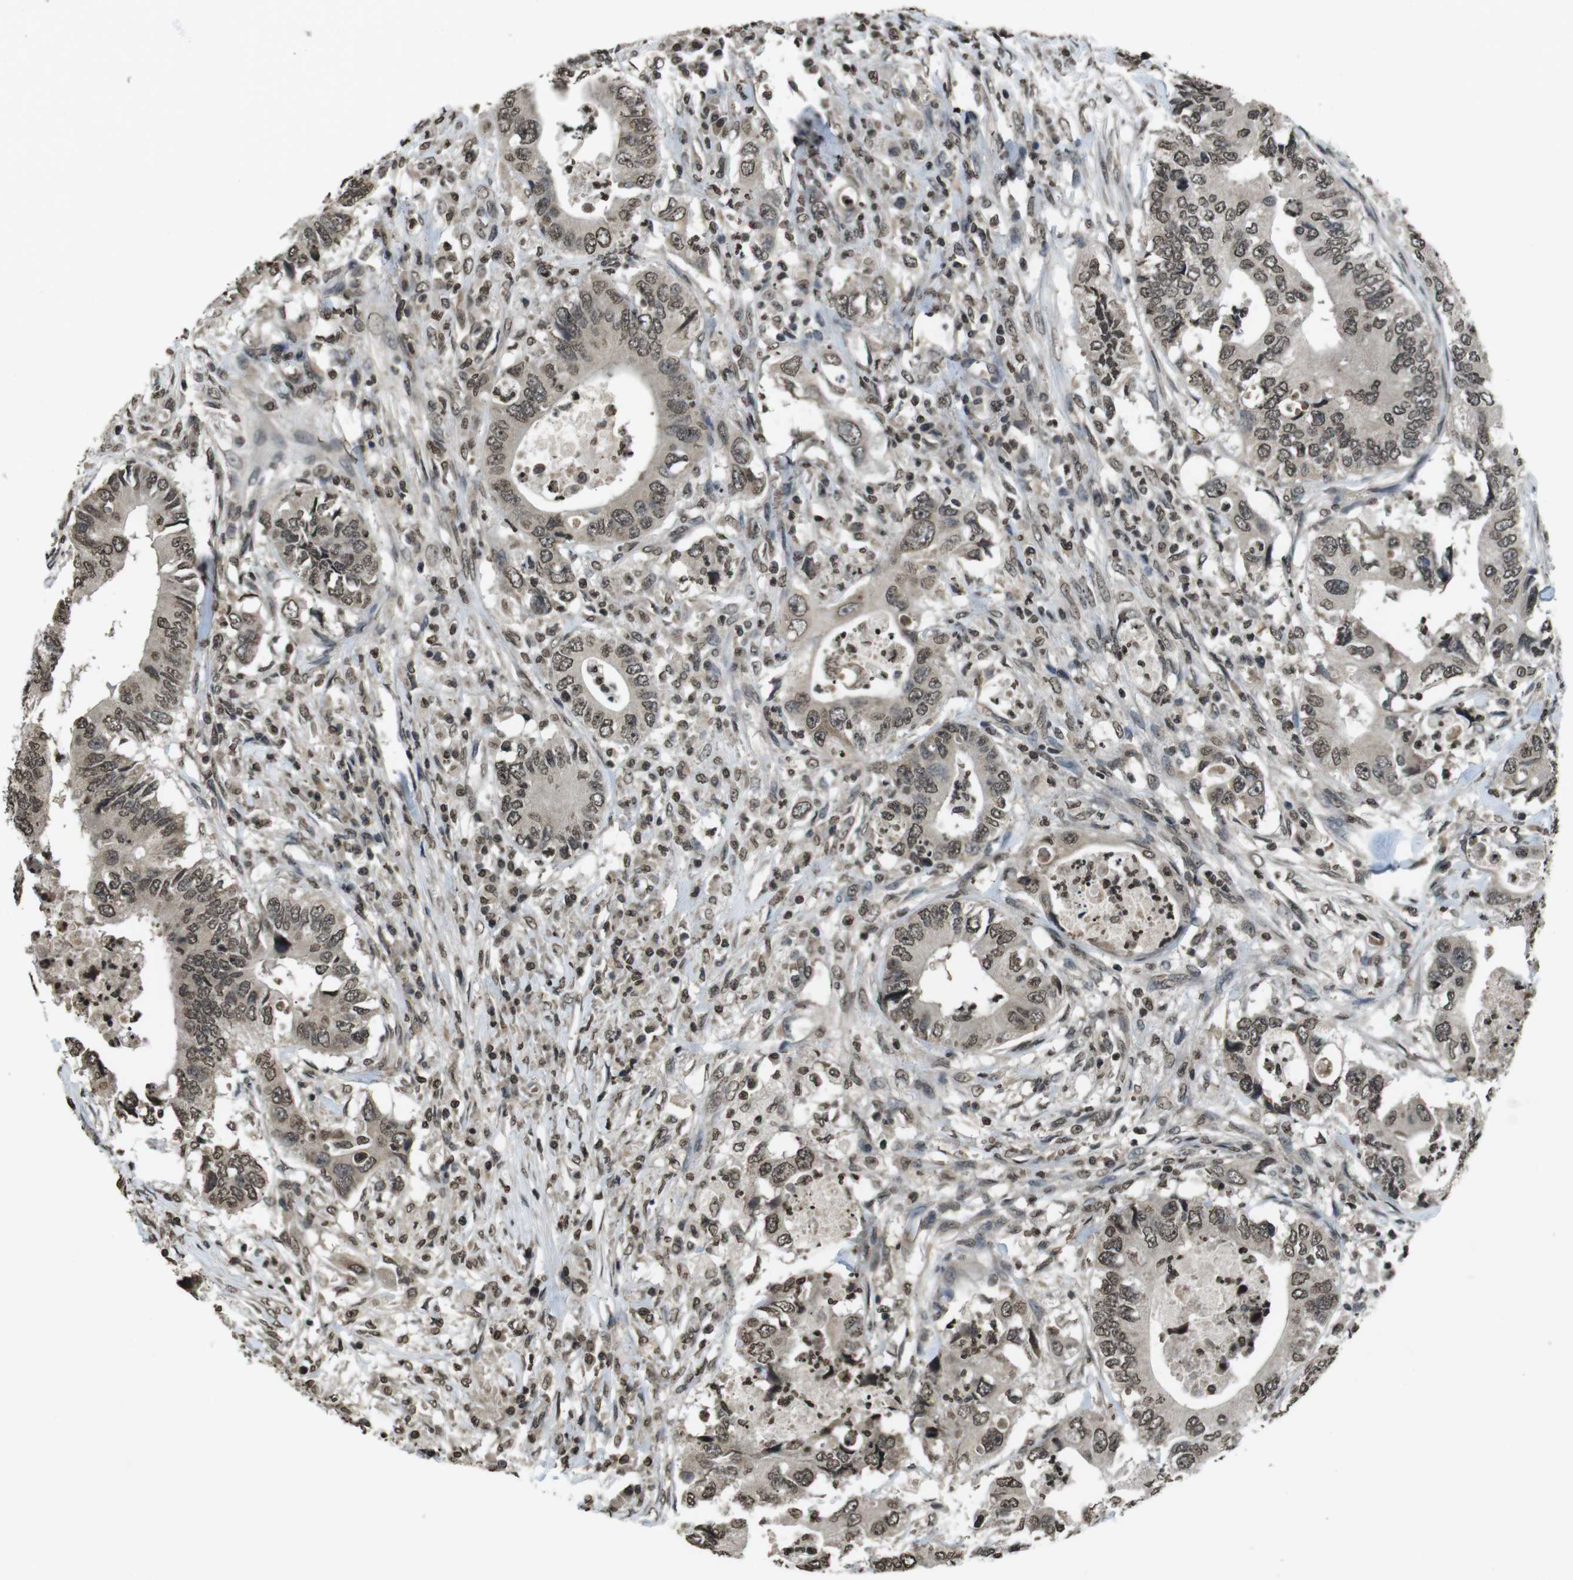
{"staining": {"intensity": "moderate", "quantity": ">75%", "location": "nuclear"}, "tissue": "colorectal cancer", "cell_type": "Tumor cells", "image_type": "cancer", "snomed": [{"axis": "morphology", "description": "Adenocarcinoma, NOS"}, {"axis": "topography", "description": "Colon"}], "caption": "Human colorectal cancer (adenocarcinoma) stained with a brown dye demonstrates moderate nuclear positive expression in about >75% of tumor cells.", "gene": "MAF", "patient": {"sex": "male", "age": 71}}